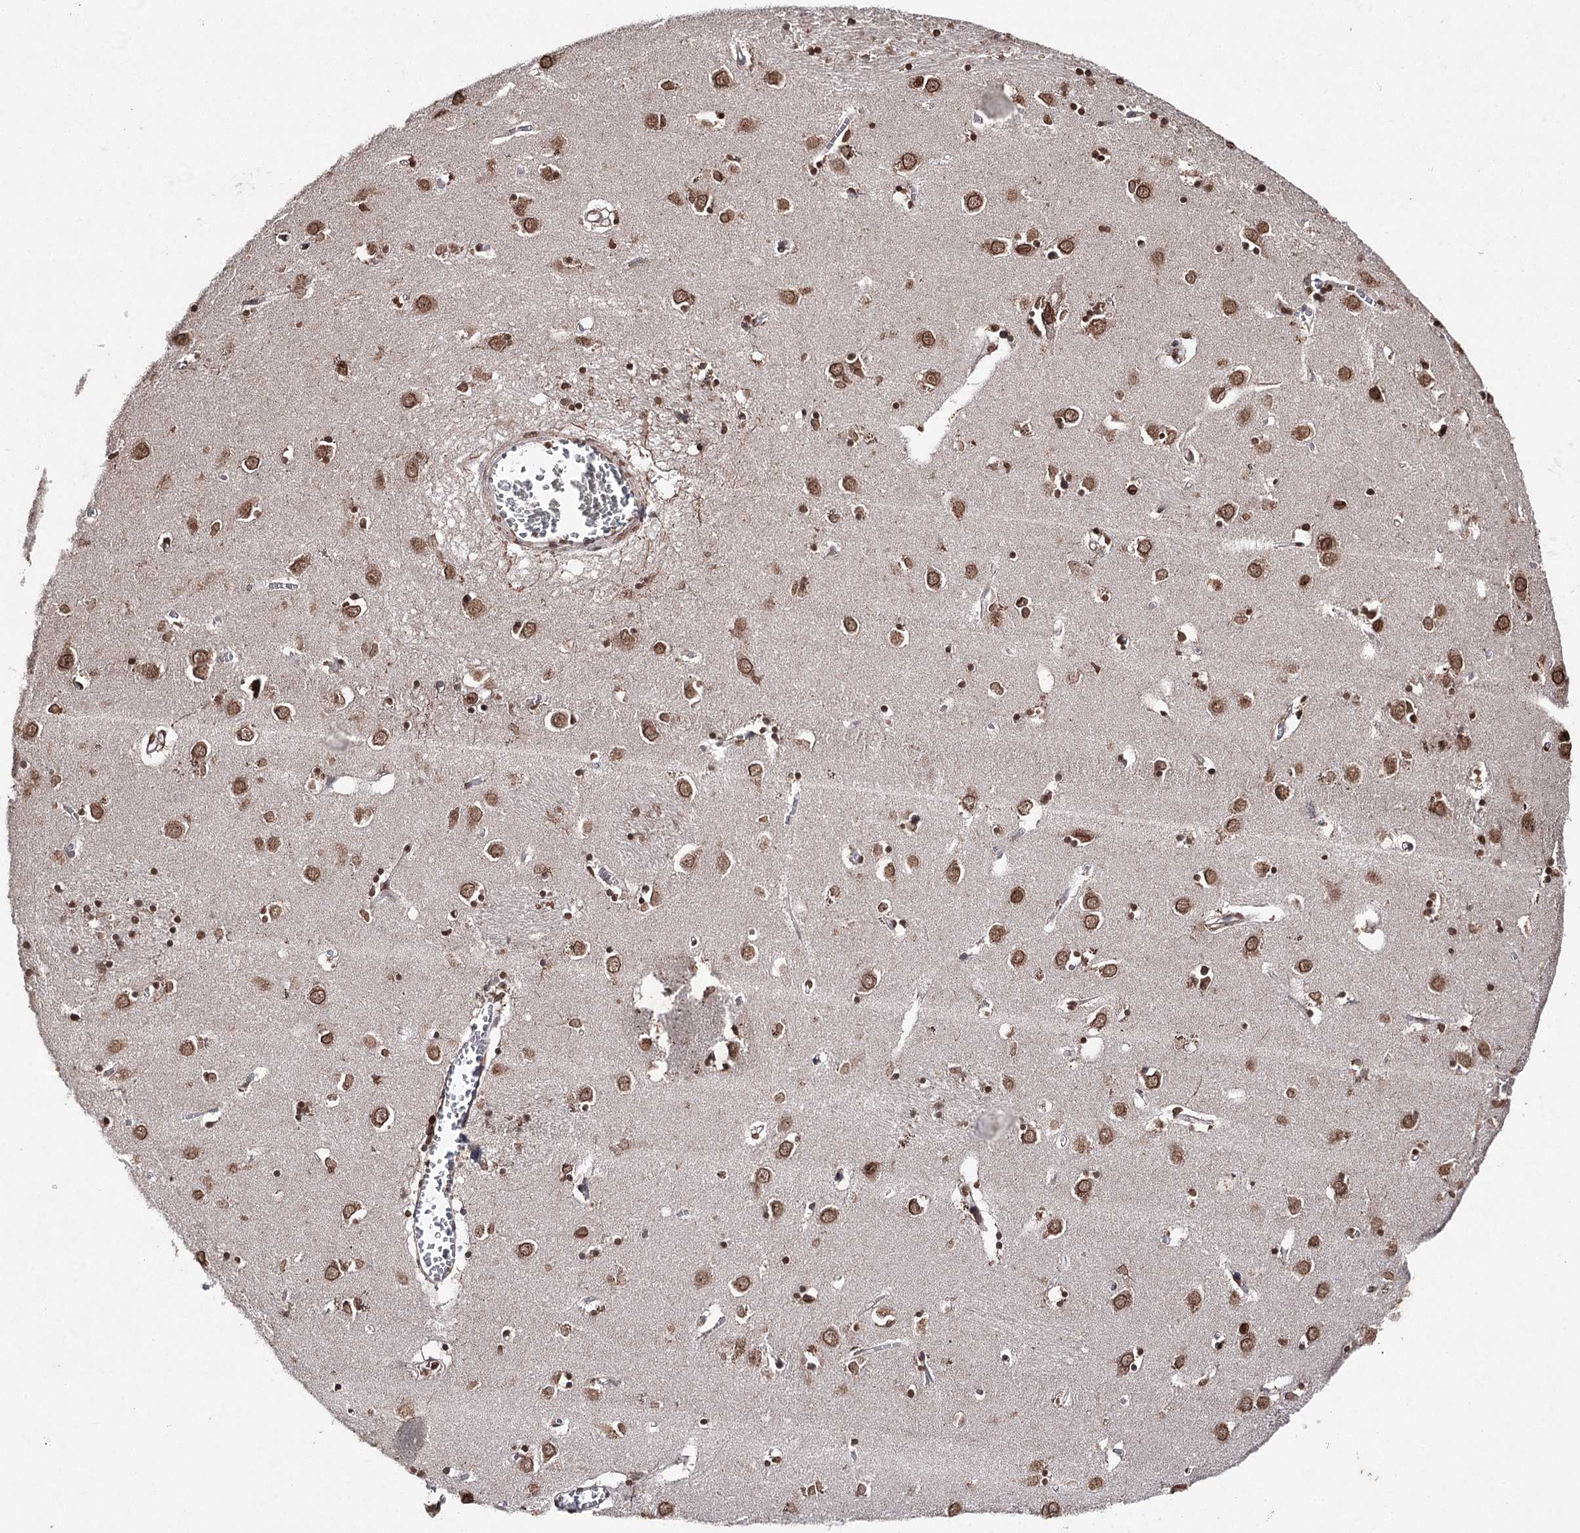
{"staining": {"intensity": "moderate", "quantity": "25%-75%", "location": "cytoplasmic/membranous,nuclear"}, "tissue": "caudate", "cell_type": "Glial cells", "image_type": "normal", "snomed": [{"axis": "morphology", "description": "Normal tissue, NOS"}, {"axis": "topography", "description": "Lateral ventricle wall"}], "caption": "Moderate cytoplasmic/membranous,nuclear positivity for a protein is identified in approximately 25%-75% of glial cells of unremarkable caudate using immunohistochemistry (IHC).", "gene": "ATG14", "patient": {"sex": "male", "age": 70}}